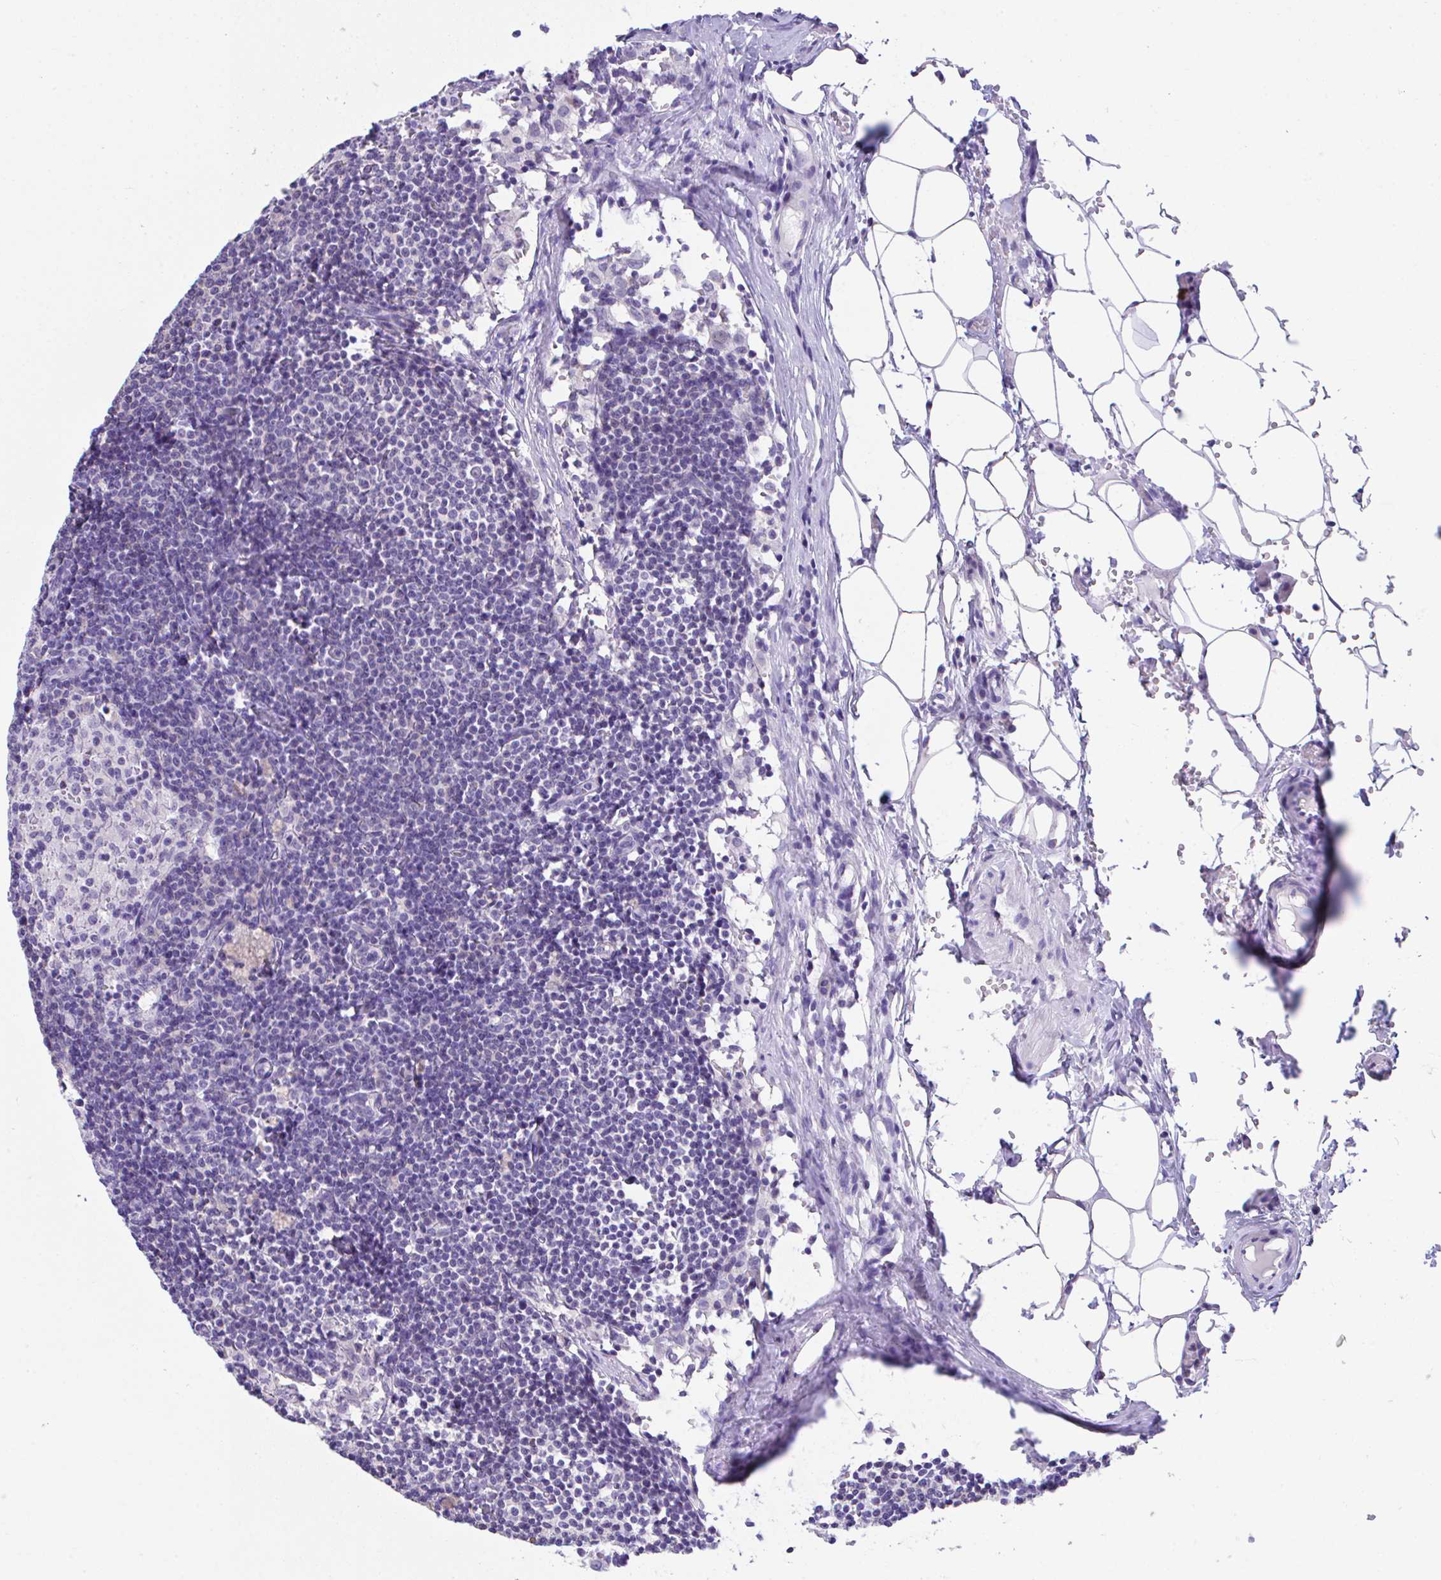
{"staining": {"intensity": "negative", "quantity": "none", "location": "none"}, "tissue": "lymph node", "cell_type": "Germinal center cells", "image_type": "normal", "snomed": [{"axis": "morphology", "description": "Normal tissue, NOS"}, {"axis": "topography", "description": "Lymph node"}], "caption": "There is no significant positivity in germinal center cells of lymph node. The staining was performed using DAB to visualize the protein expression in brown, while the nuclei were stained in blue with hematoxylin (Magnification: 20x).", "gene": "HOXB4", "patient": {"sex": "male", "age": 49}}